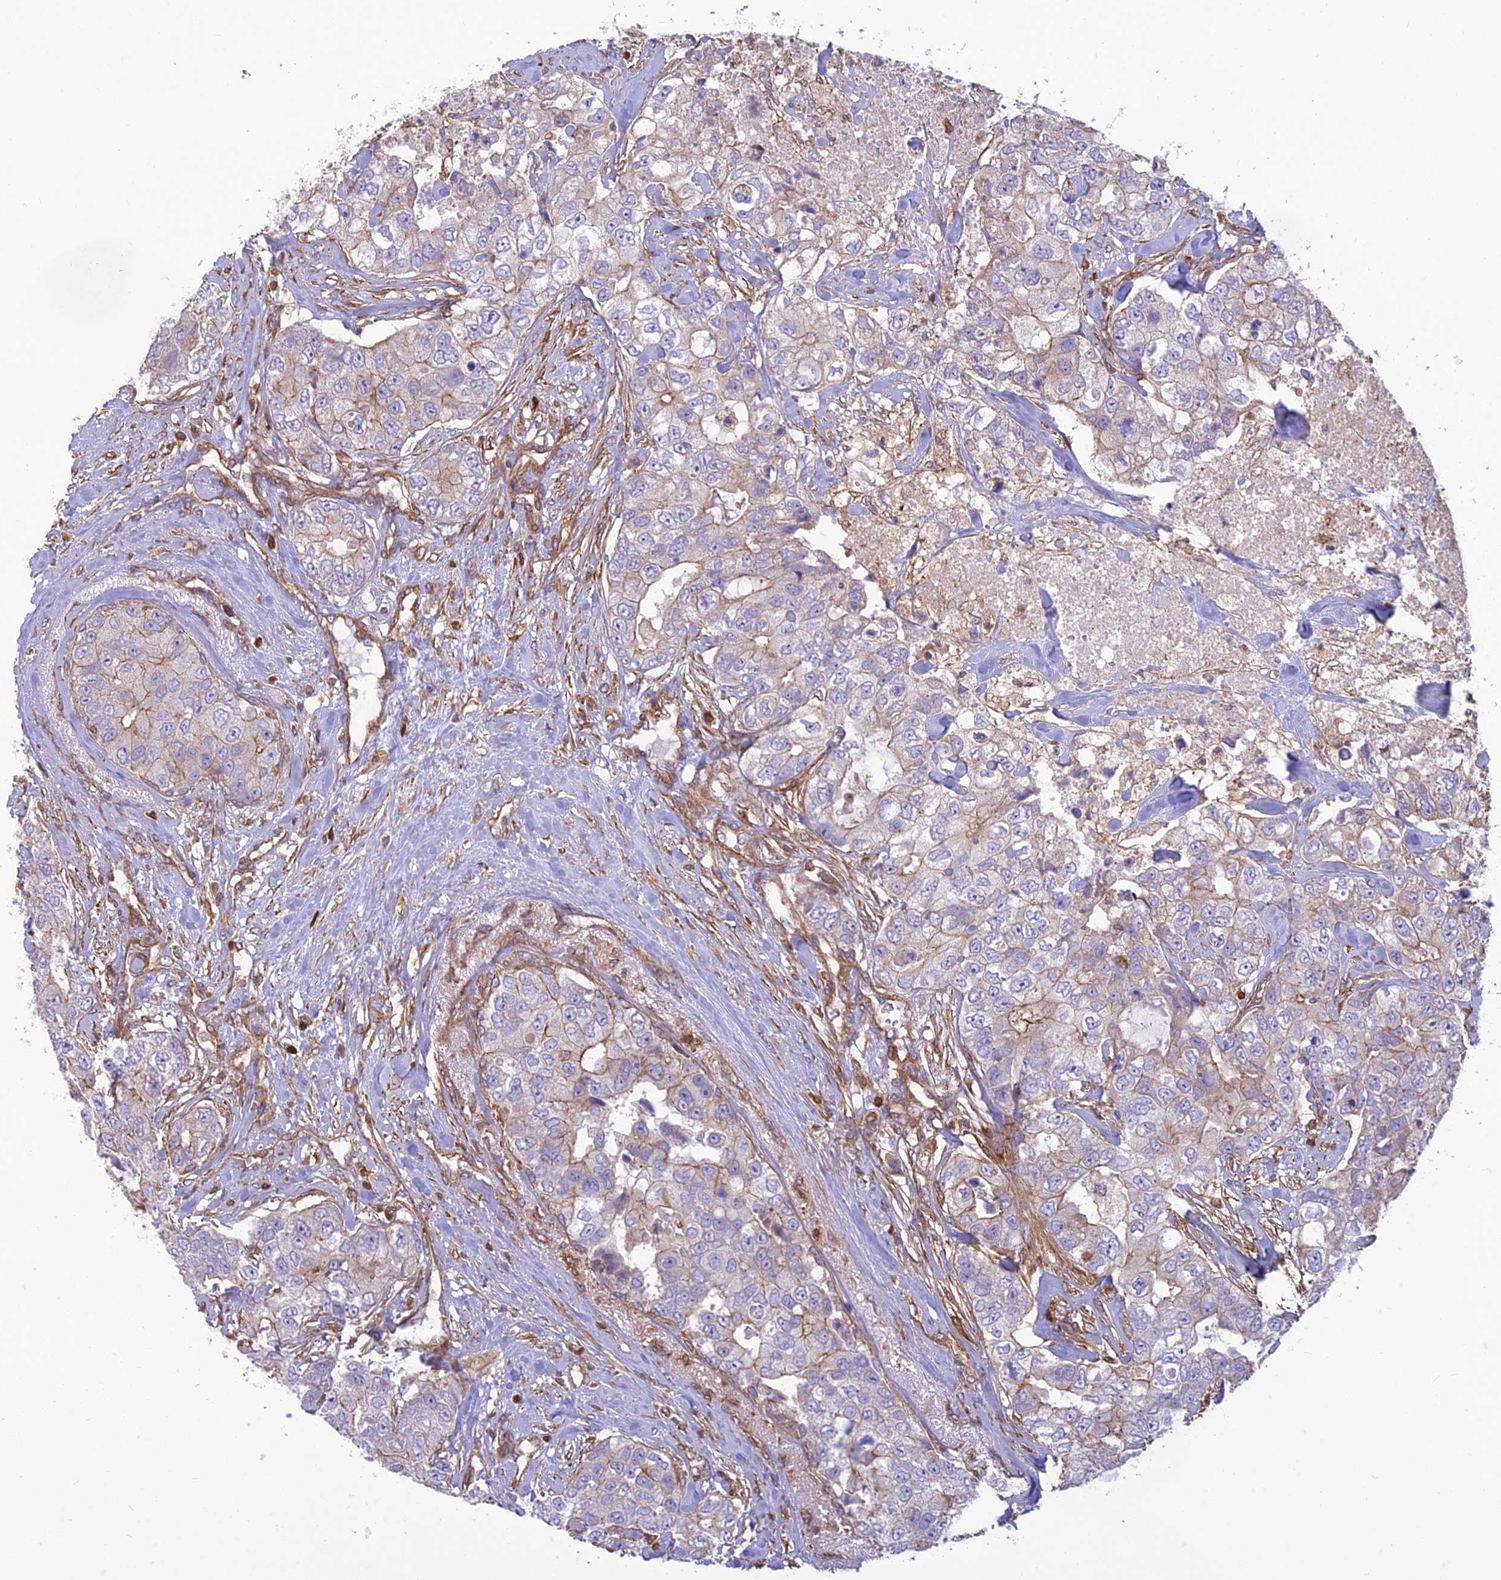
{"staining": {"intensity": "moderate", "quantity": "<25%", "location": "cytoplasmic/membranous"}, "tissue": "breast cancer", "cell_type": "Tumor cells", "image_type": "cancer", "snomed": [{"axis": "morphology", "description": "Duct carcinoma"}, {"axis": "topography", "description": "Breast"}], "caption": "Immunohistochemical staining of human breast intraductal carcinoma exhibits low levels of moderate cytoplasmic/membranous expression in about <25% of tumor cells.", "gene": "HPSE2", "patient": {"sex": "female", "age": 62}}